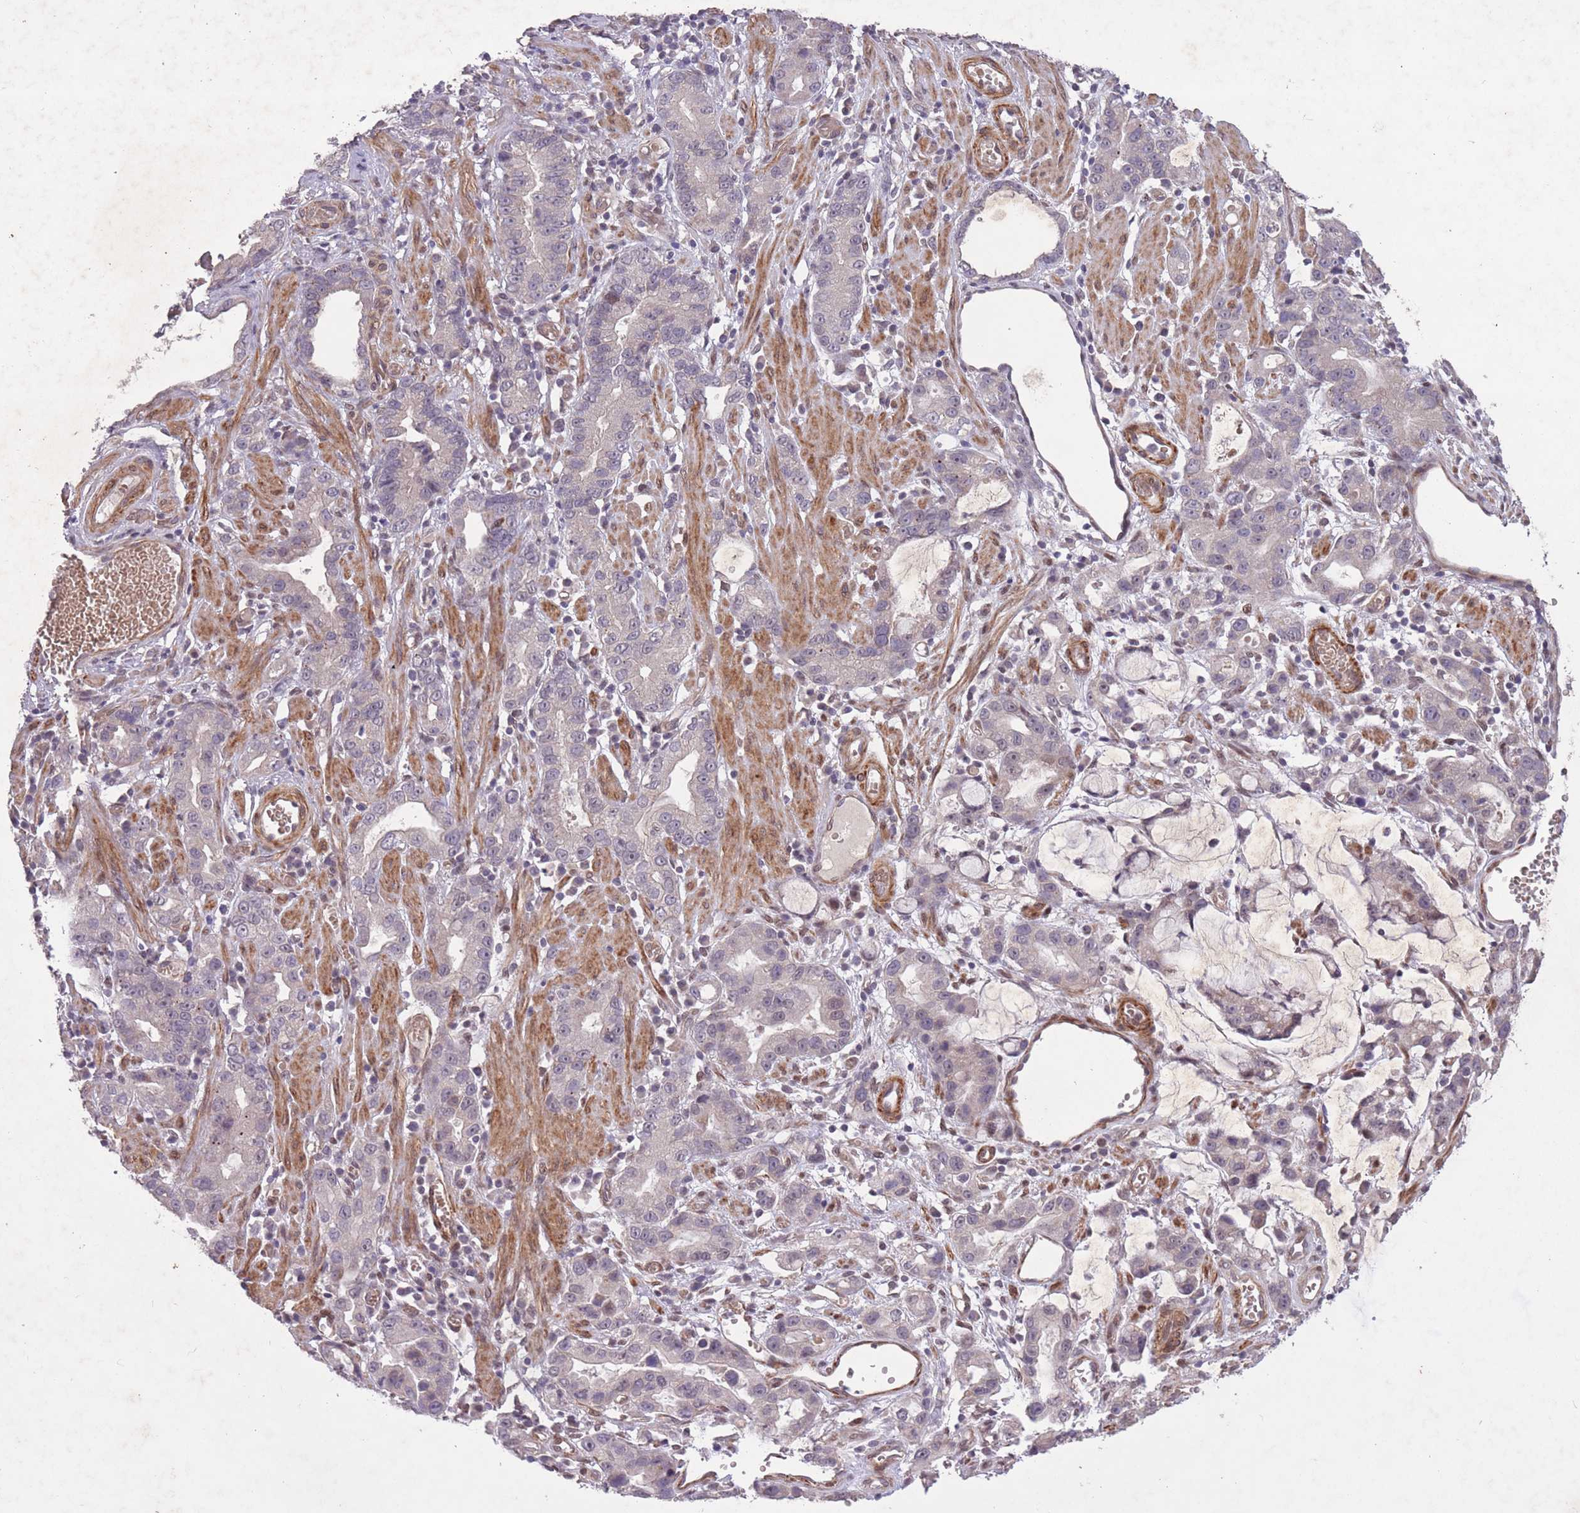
{"staining": {"intensity": "negative", "quantity": "none", "location": "none"}, "tissue": "stomach cancer", "cell_type": "Tumor cells", "image_type": "cancer", "snomed": [{"axis": "morphology", "description": "Adenocarcinoma, NOS"}, {"axis": "topography", "description": "Stomach"}], "caption": "Tumor cells show no significant protein positivity in stomach cancer (adenocarcinoma).", "gene": "CBX6", "patient": {"sex": "male", "age": 55}}